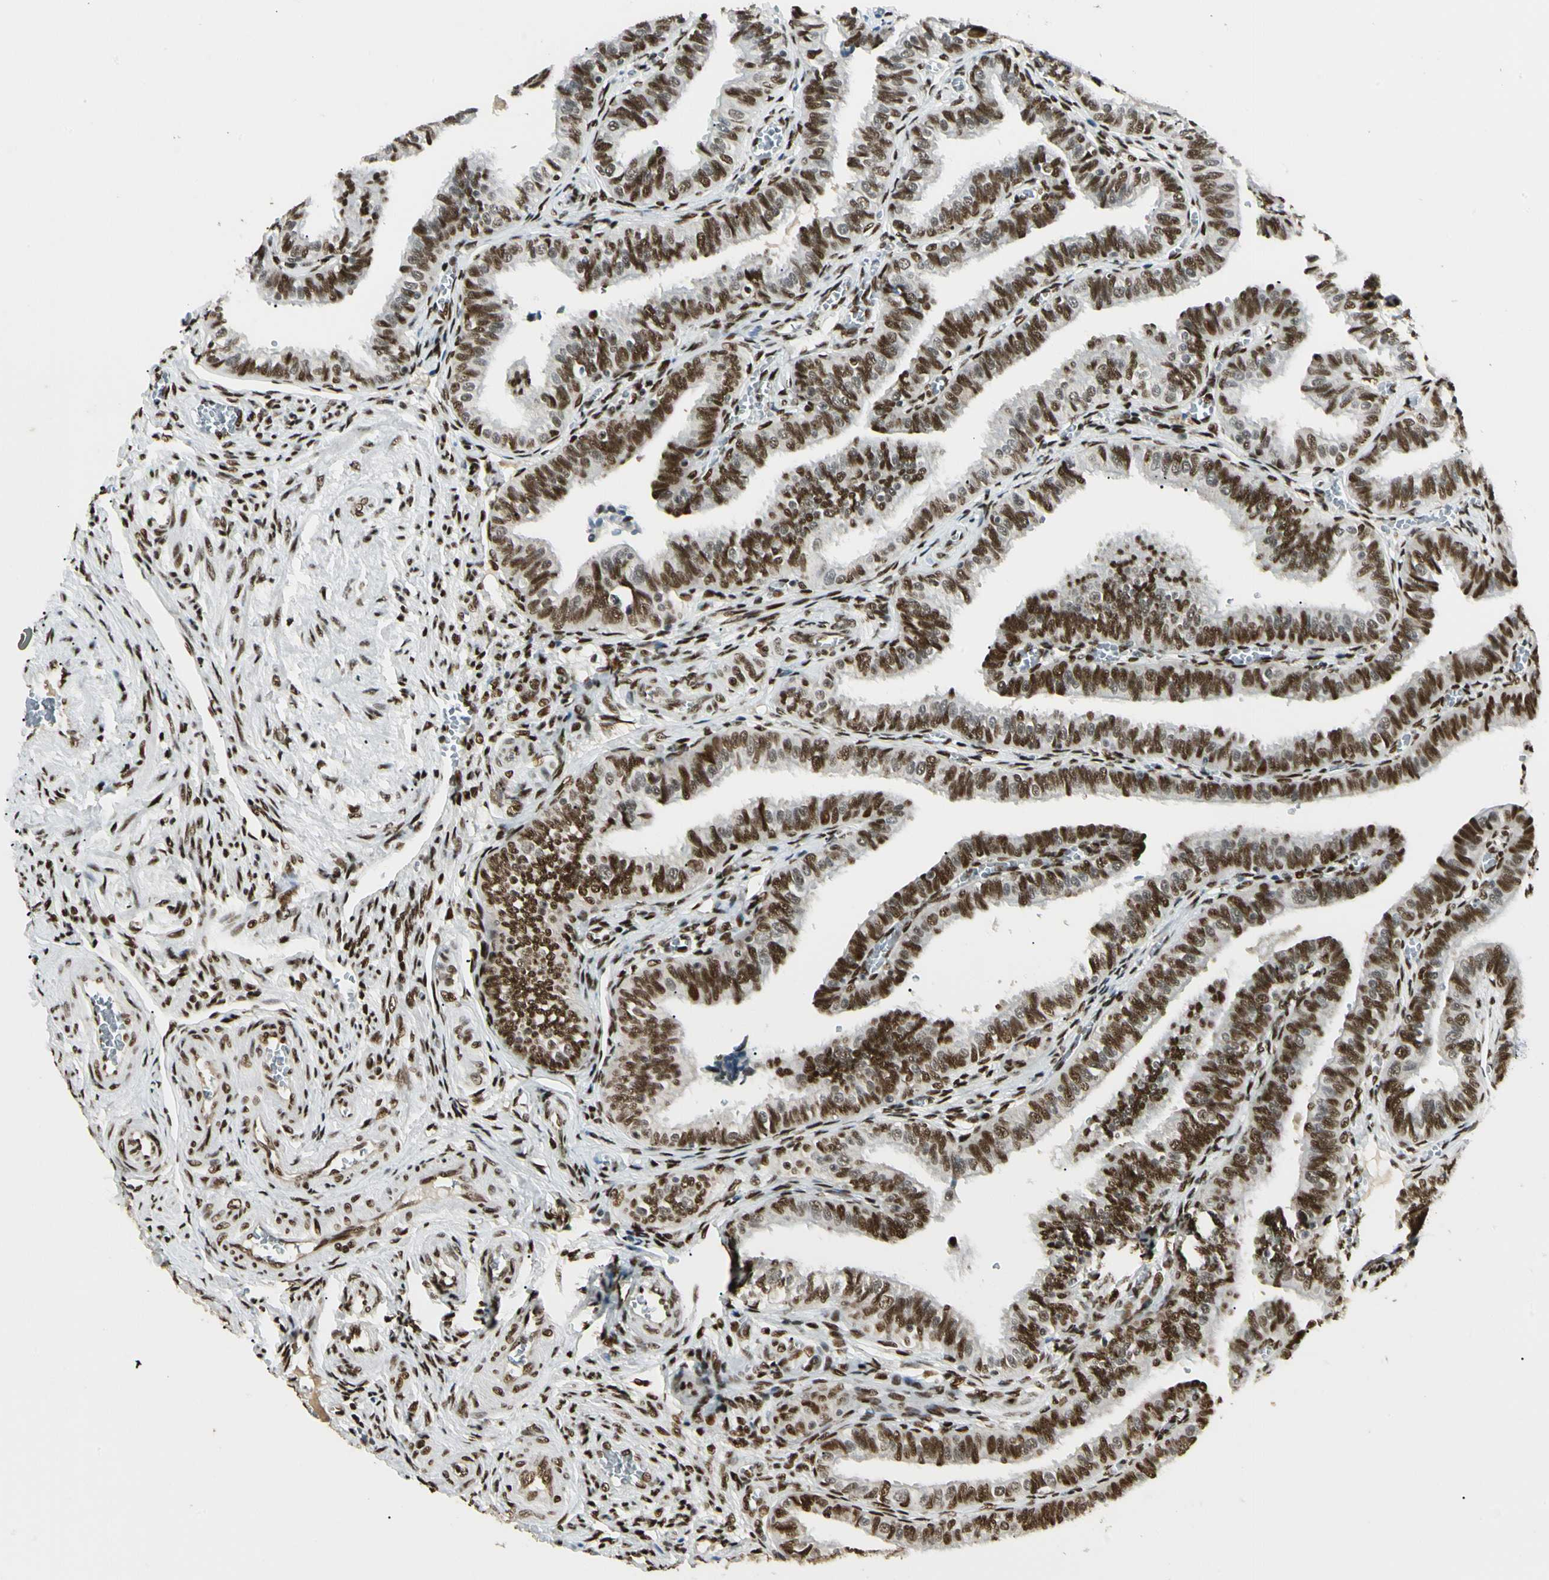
{"staining": {"intensity": "strong", "quantity": ">75%", "location": "nuclear"}, "tissue": "fallopian tube", "cell_type": "Glandular cells", "image_type": "normal", "snomed": [{"axis": "morphology", "description": "Normal tissue, NOS"}, {"axis": "topography", "description": "Fallopian tube"}], "caption": "Immunohistochemistry (IHC) staining of normal fallopian tube, which shows high levels of strong nuclear positivity in about >75% of glandular cells indicating strong nuclear protein staining. The staining was performed using DAB (3,3'-diaminobenzidine) (brown) for protein detection and nuclei were counterstained in hematoxylin (blue).", "gene": "FUS", "patient": {"sex": "female", "age": 46}}